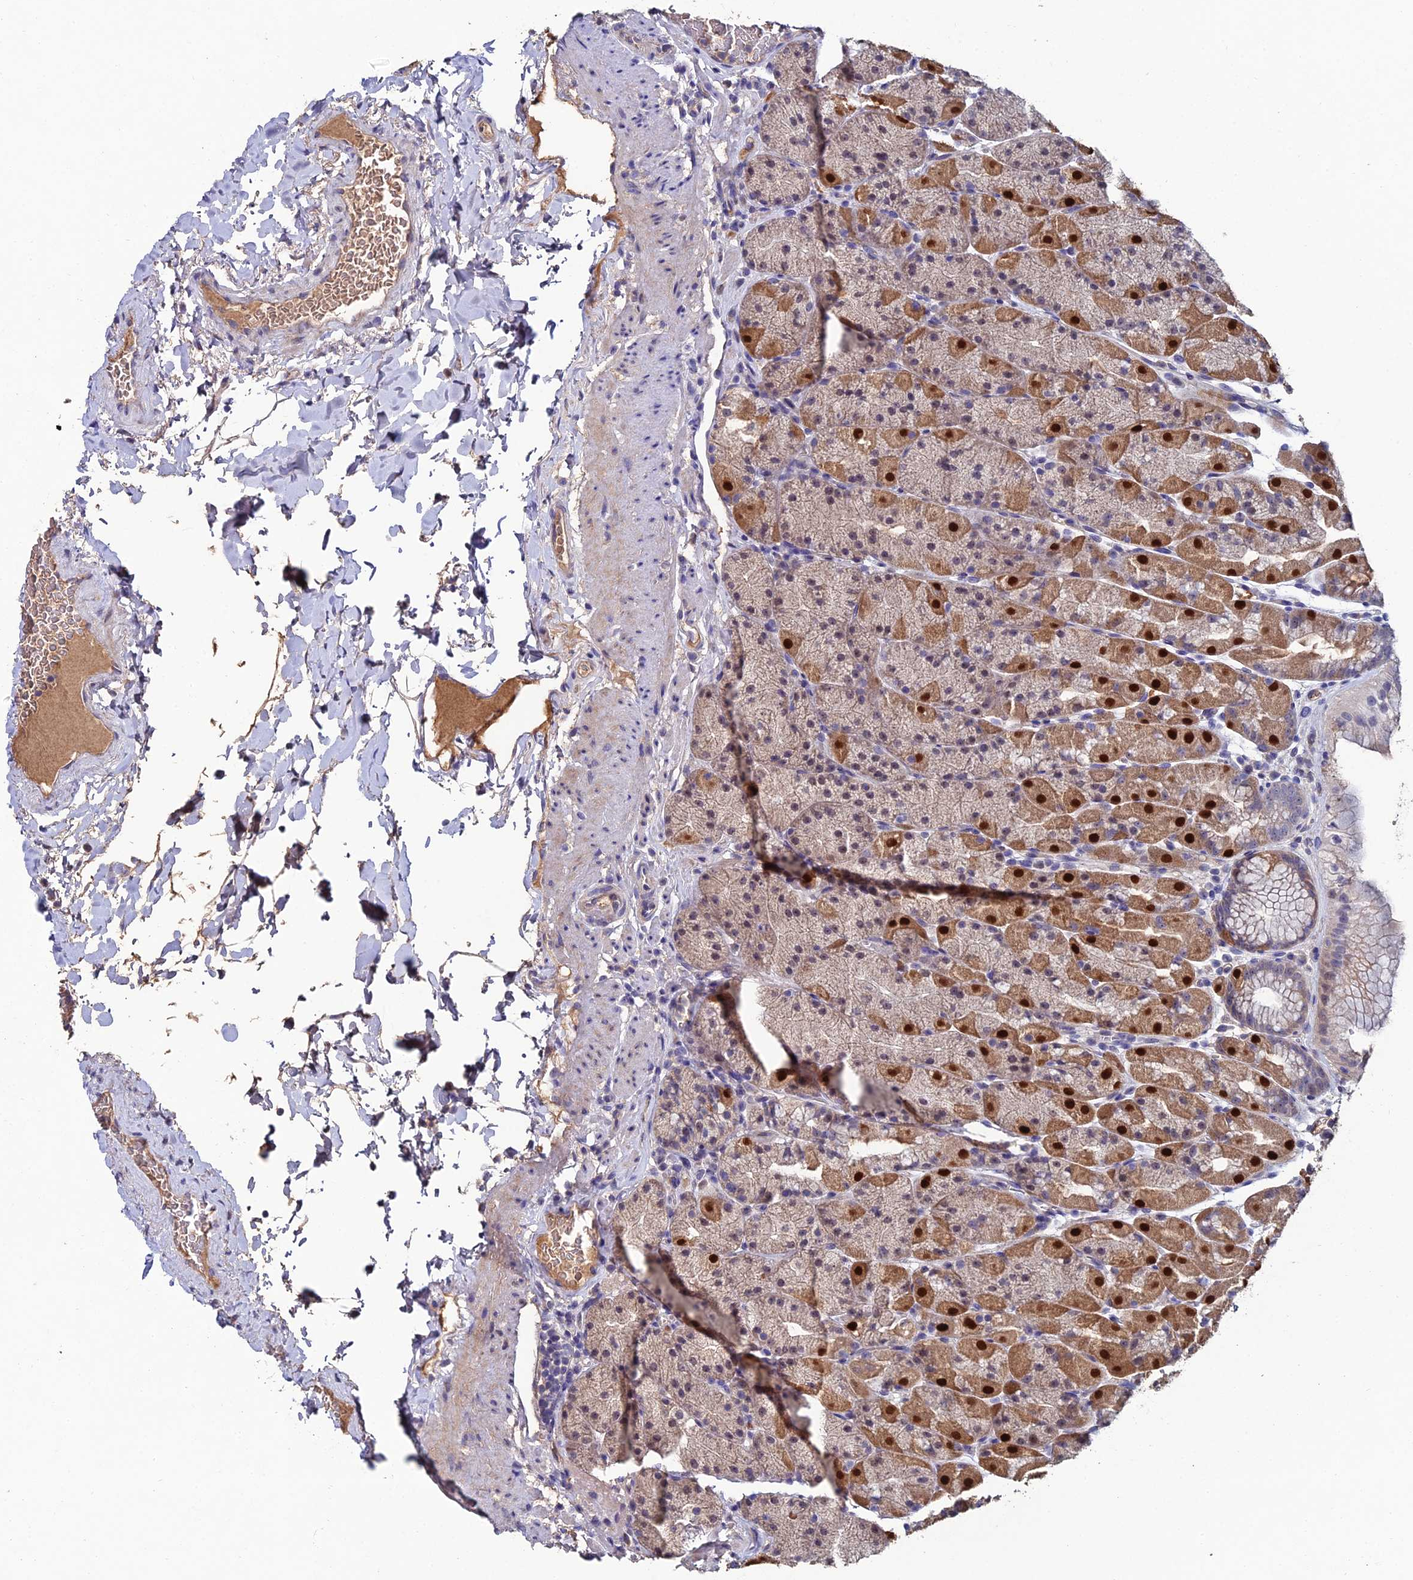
{"staining": {"intensity": "strong", "quantity": "25%-75%", "location": "cytoplasmic/membranous,nuclear"}, "tissue": "stomach", "cell_type": "Glandular cells", "image_type": "normal", "snomed": [{"axis": "morphology", "description": "Normal tissue, NOS"}, {"axis": "topography", "description": "Stomach, upper"}, {"axis": "topography", "description": "Stomach, lower"}], "caption": "IHC (DAB (3,3'-diaminobenzidine)) staining of normal stomach shows strong cytoplasmic/membranous,nuclear protein expression in about 25%-75% of glandular cells.", "gene": "ESRRG", "patient": {"sex": "male", "age": 67}}